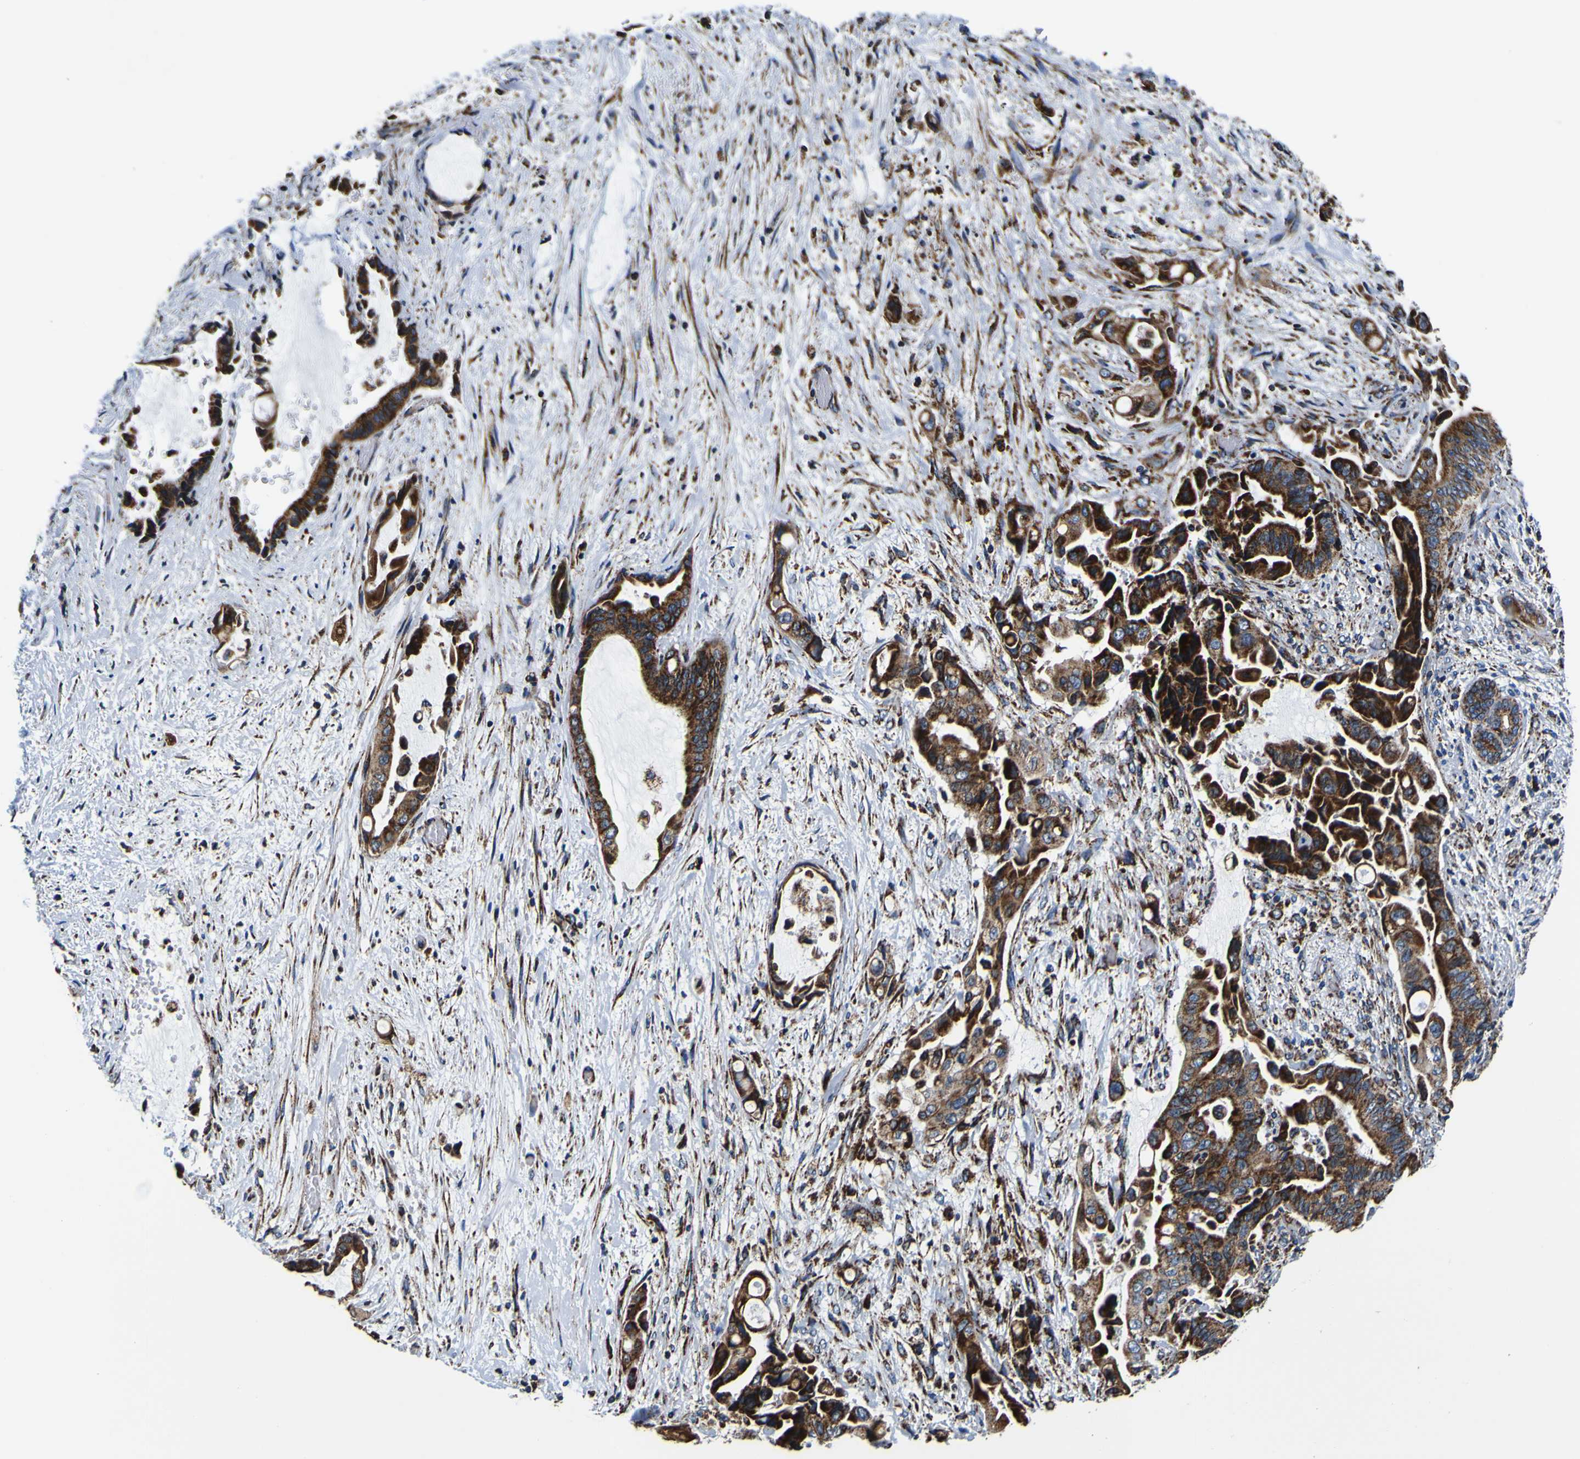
{"staining": {"intensity": "strong", "quantity": ">75%", "location": "cytoplasmic/membranous"}, "tissue": "liver cancer", "cell_type": "Tumor cells", "image_type": "cancer", "snomed": [{"axis": "morphology", "description": "Cholangiocarcinoma"}, {"axis": "topography", "description": "Liver"}], "caption": "Protein expression analysis of cholangiocarcinoma (liver) exhibits strong cytoplasmic/membranous expression in approximately >75% of tumor cells.", "gene": "PTRH2", "patient": {"sex": "female", "age": 61}}